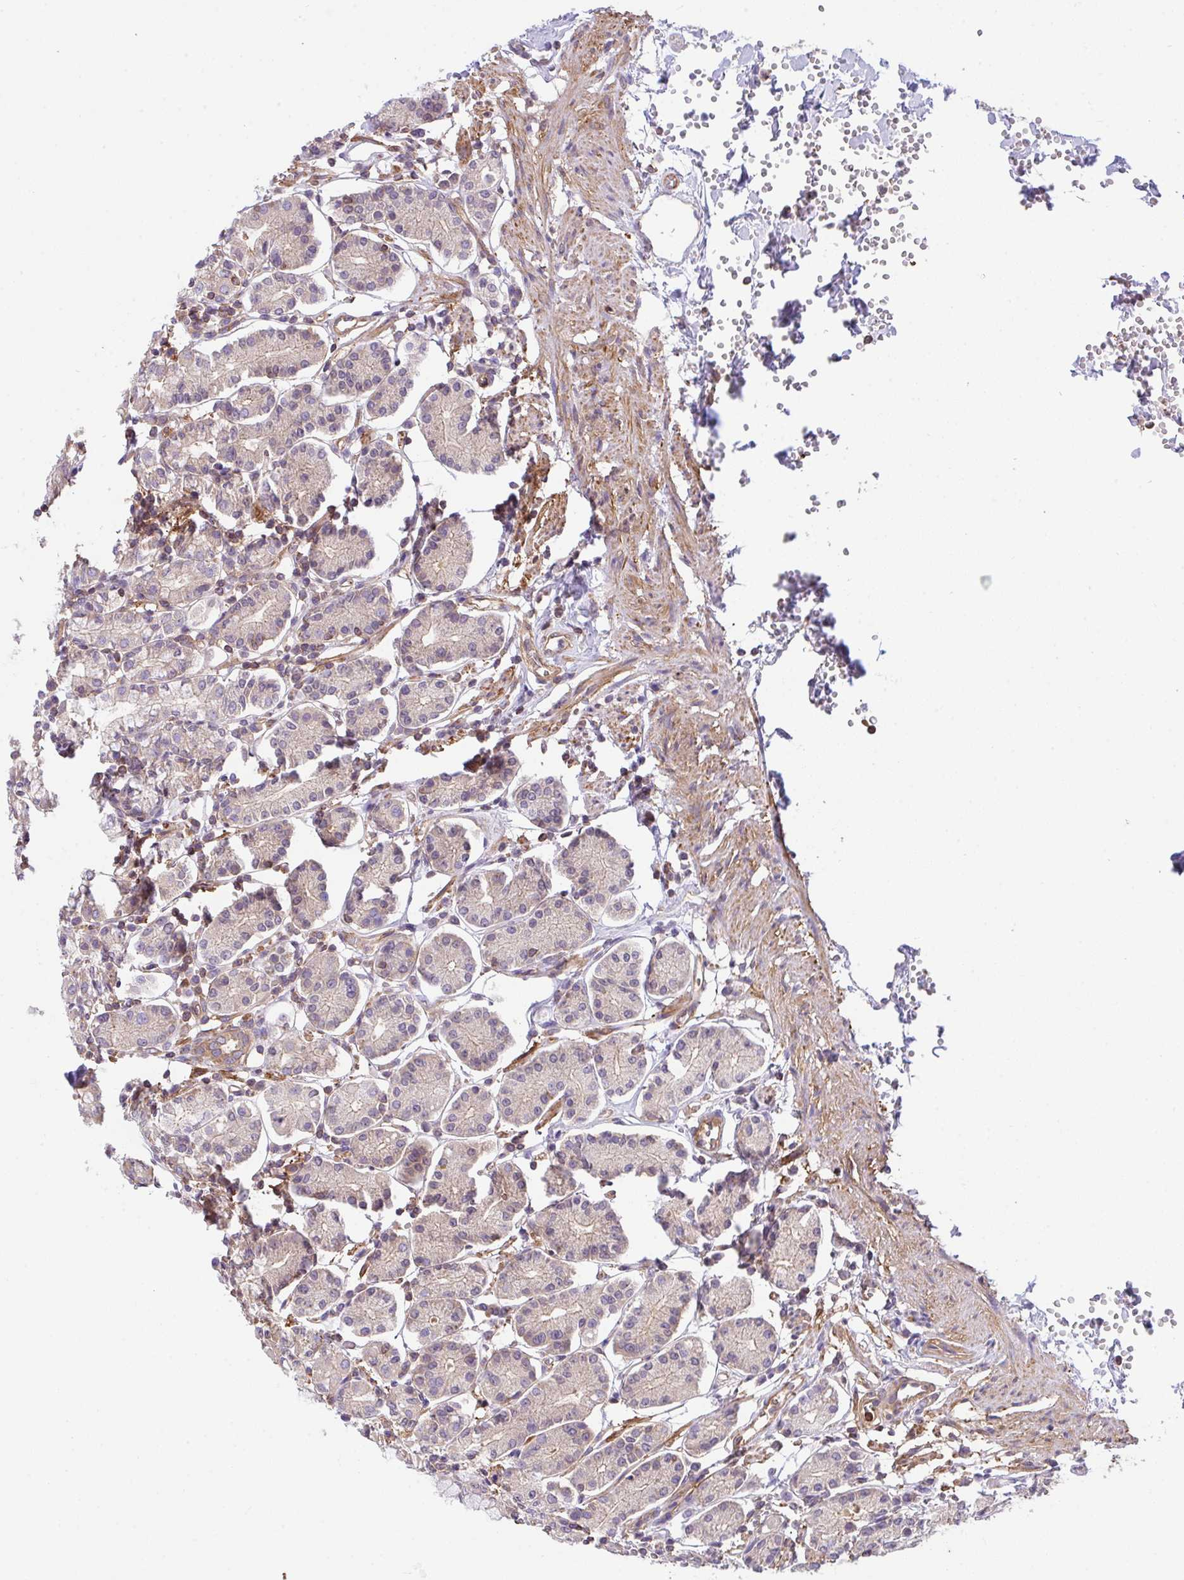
{"staining": {"intensity": "weak", "quantity": "25%-75%", "location": "cytoplasmic/membranous"}, "tissue": "stomach", "cell_type": "Glandular cells", "image_type": "normal", "snomed": [{"axis": "morphology", "description": "Normal tissue, NOS"}, {"axis": "topography", "description": "Stomach"}], "caption": "A photomicrograph of human stomach stained for a protein shows weak cytoplasmic/membranous brown staining in glandular cells.", "gene": "TMEM229A", "patient": {"sex": "female", "age": 62}}